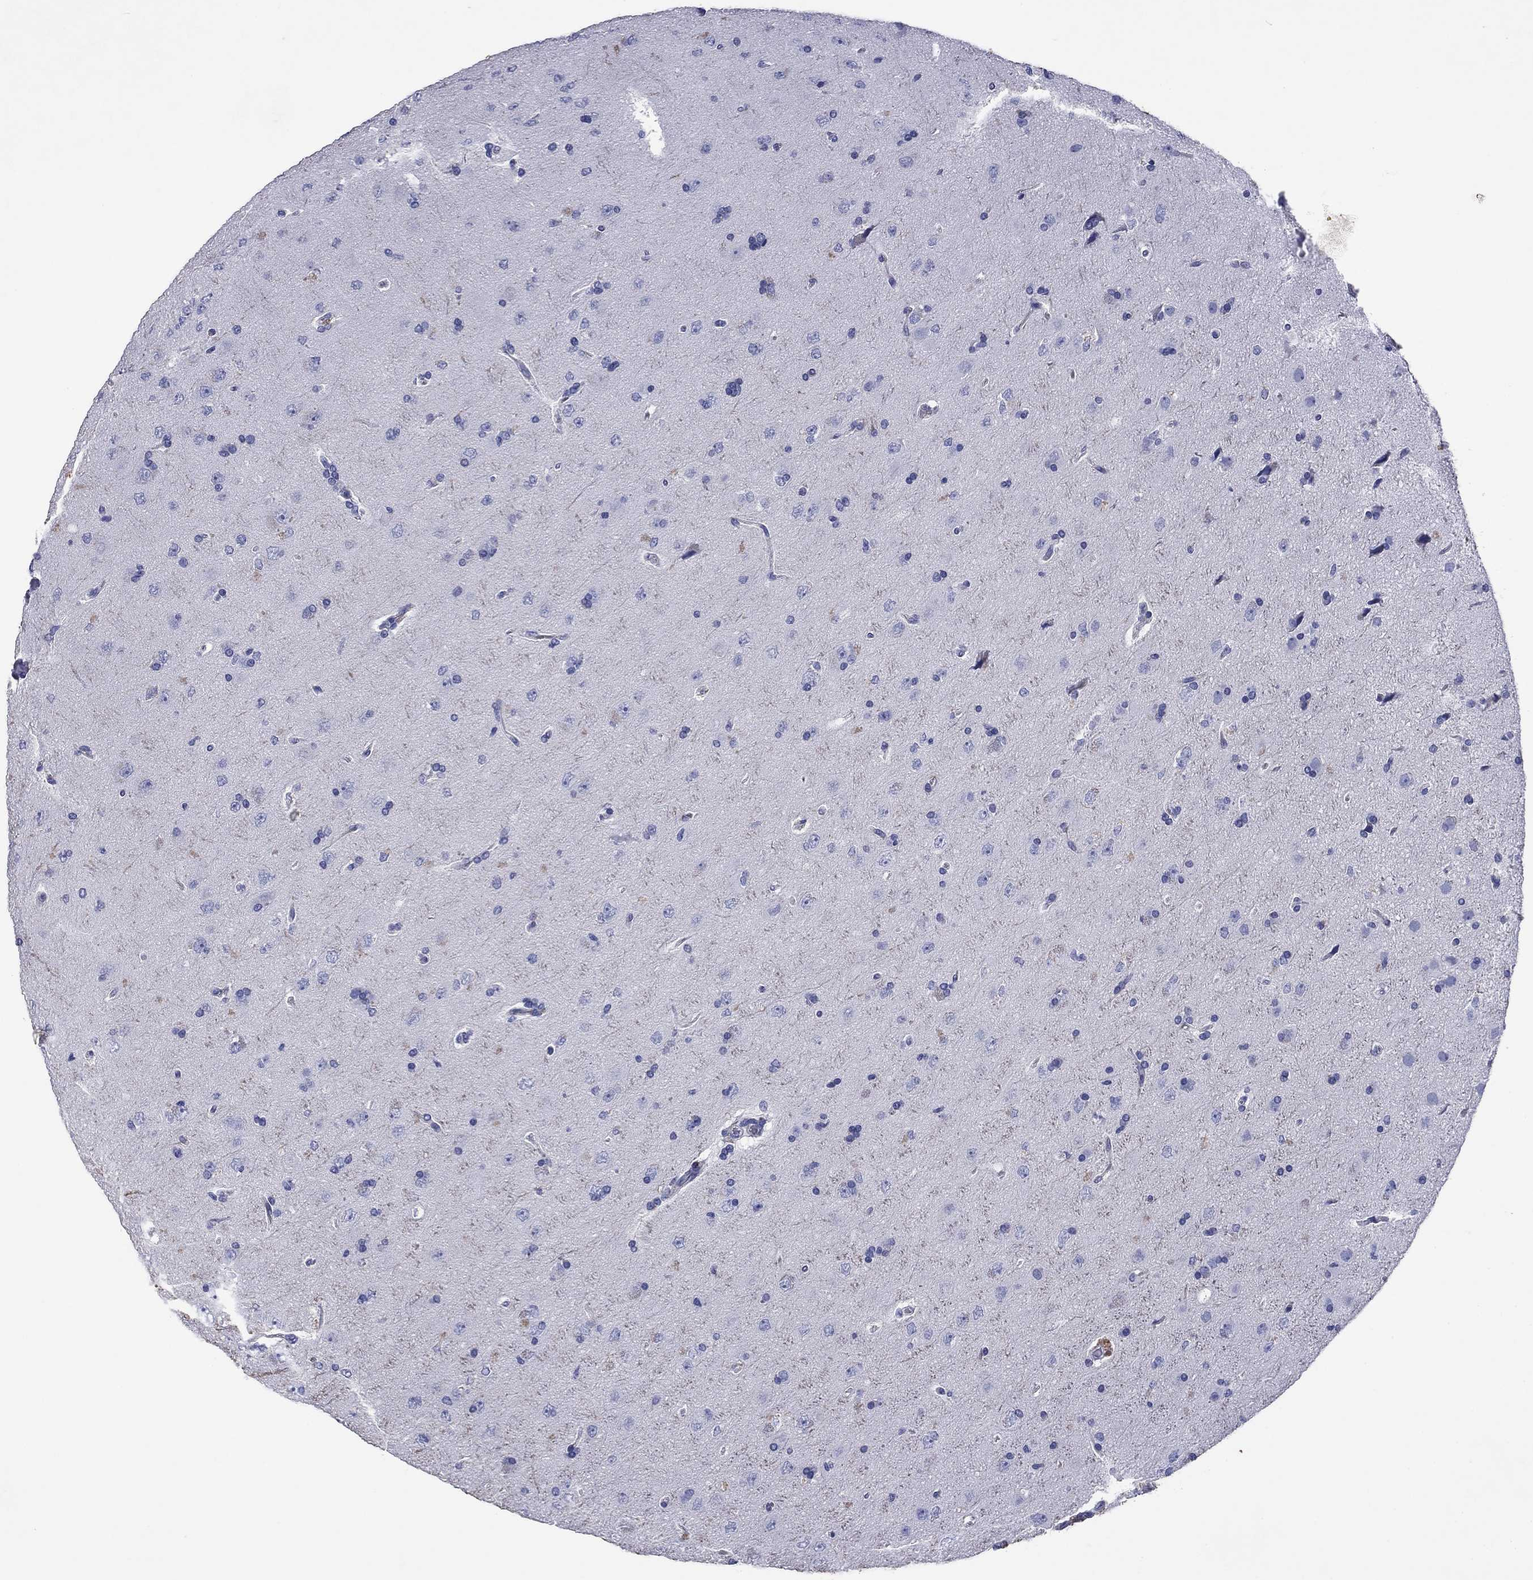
{"staining": {"intensity": "negative", "quantity": "none", "location": "none"}, "tissue": "glioma", "cell_type": "Tumor cells", "image_type": "cancer", "snomed": [{"axis": "morphology", "description": "Glioma, malignant, NOS"}, {"axis": "topography", "description": "Cerebral cortex"}], "caption": "A histopathology image of human glioma (malignant) is negative for staining in tumor cells.", "gene": "GZMK", "patient": {"sex": "male", "age": 58}}